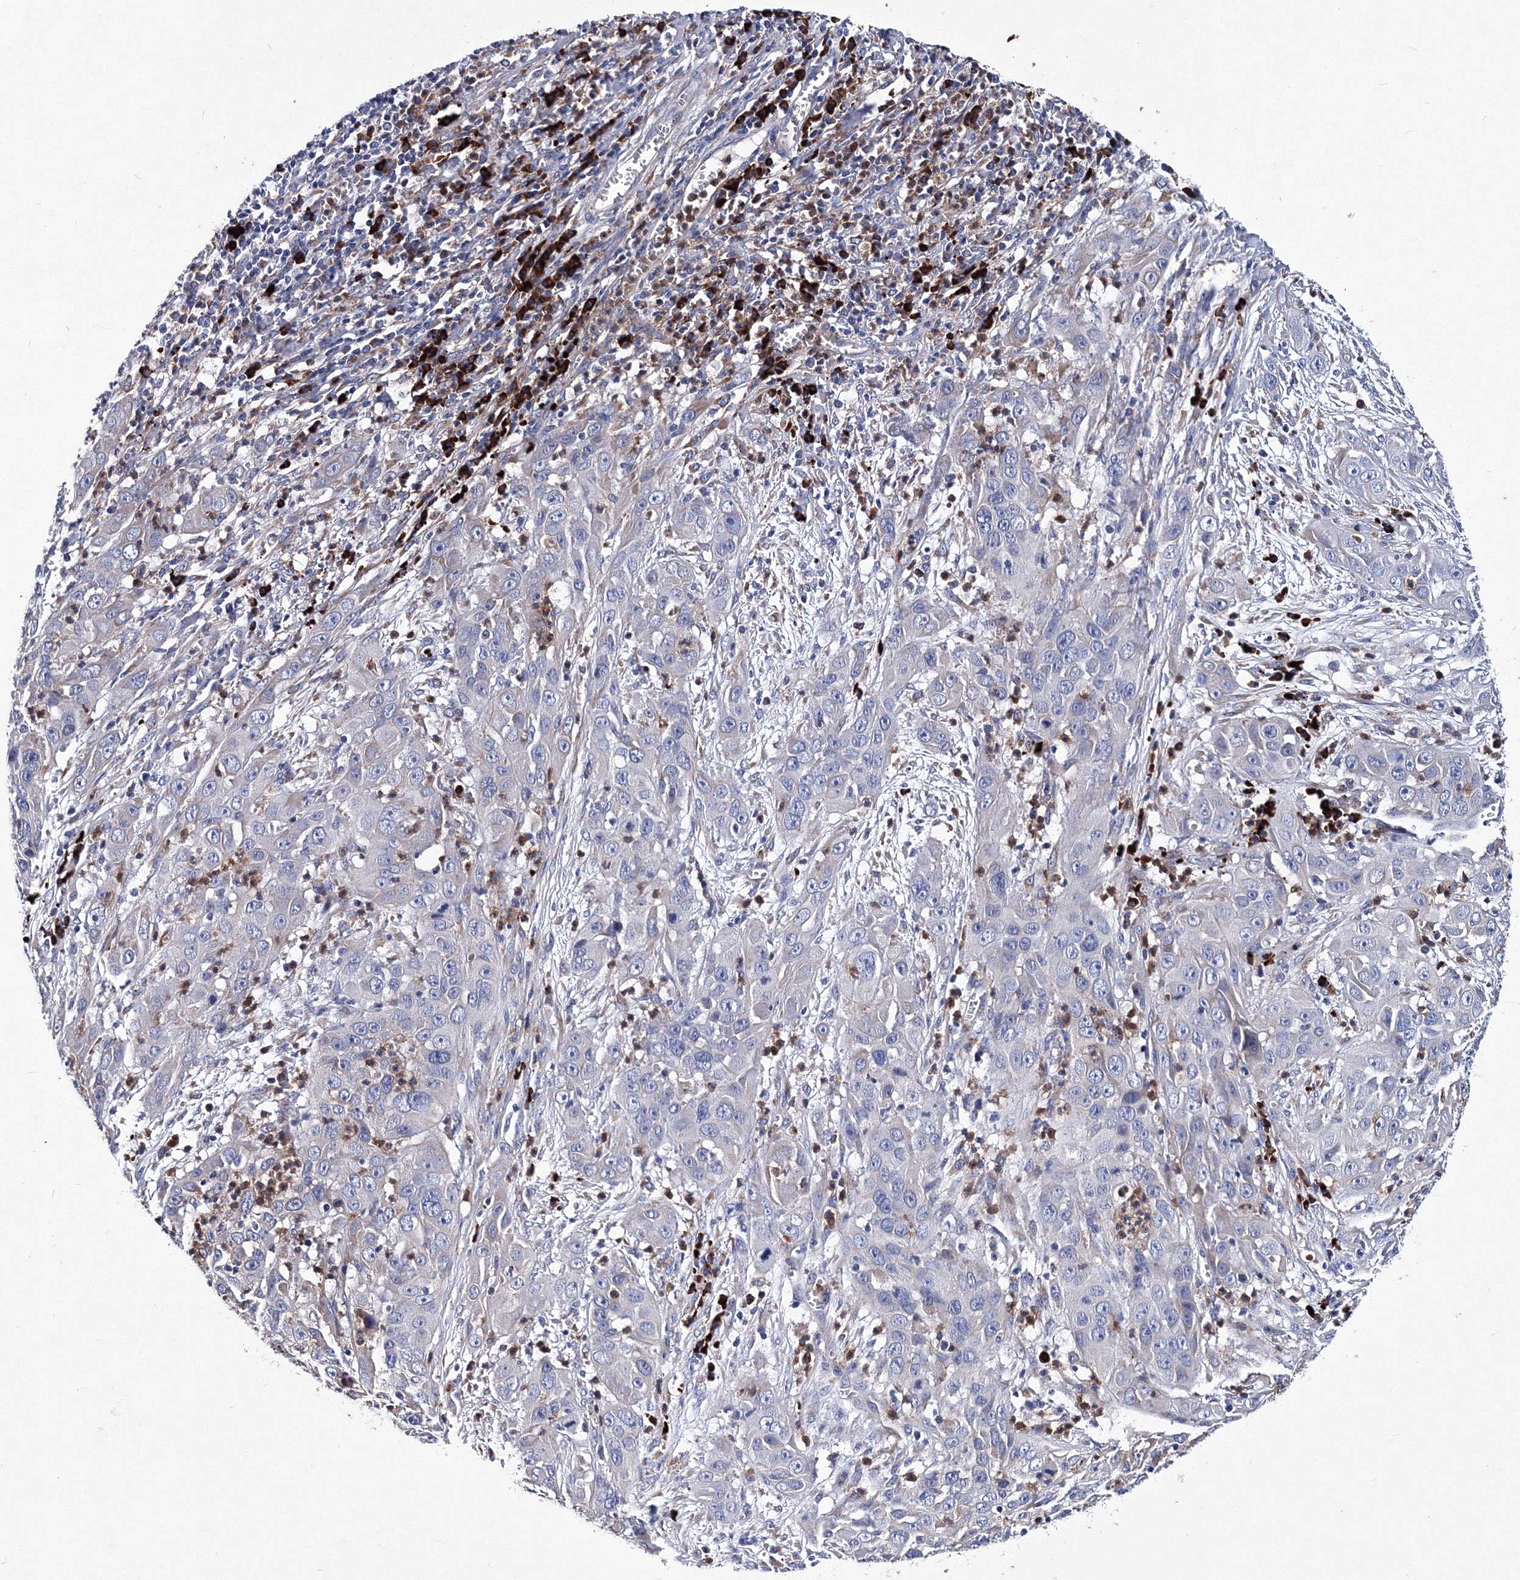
{"staining": {"intensity": "negative", "quantity": "none", "location": "none"}, "tissue": "cervical cancer", "cell_type": "Tumor cells", "image_type": "cancer", "snomed": [{"axis": "morphology", "description": "Squamous cell carcinoma, NOS"}, {"axis": "topography", "description": "Cervix"}], "caption": "High magnification brightfield microscopy of cervical squamous cell carcinoma stained with DAB (brown) and counterstained with hematoxylin (blue): tumor cells show no significant expression.", "gene": "TRPM2", "patient": {"sex": "female", "age": 32}}